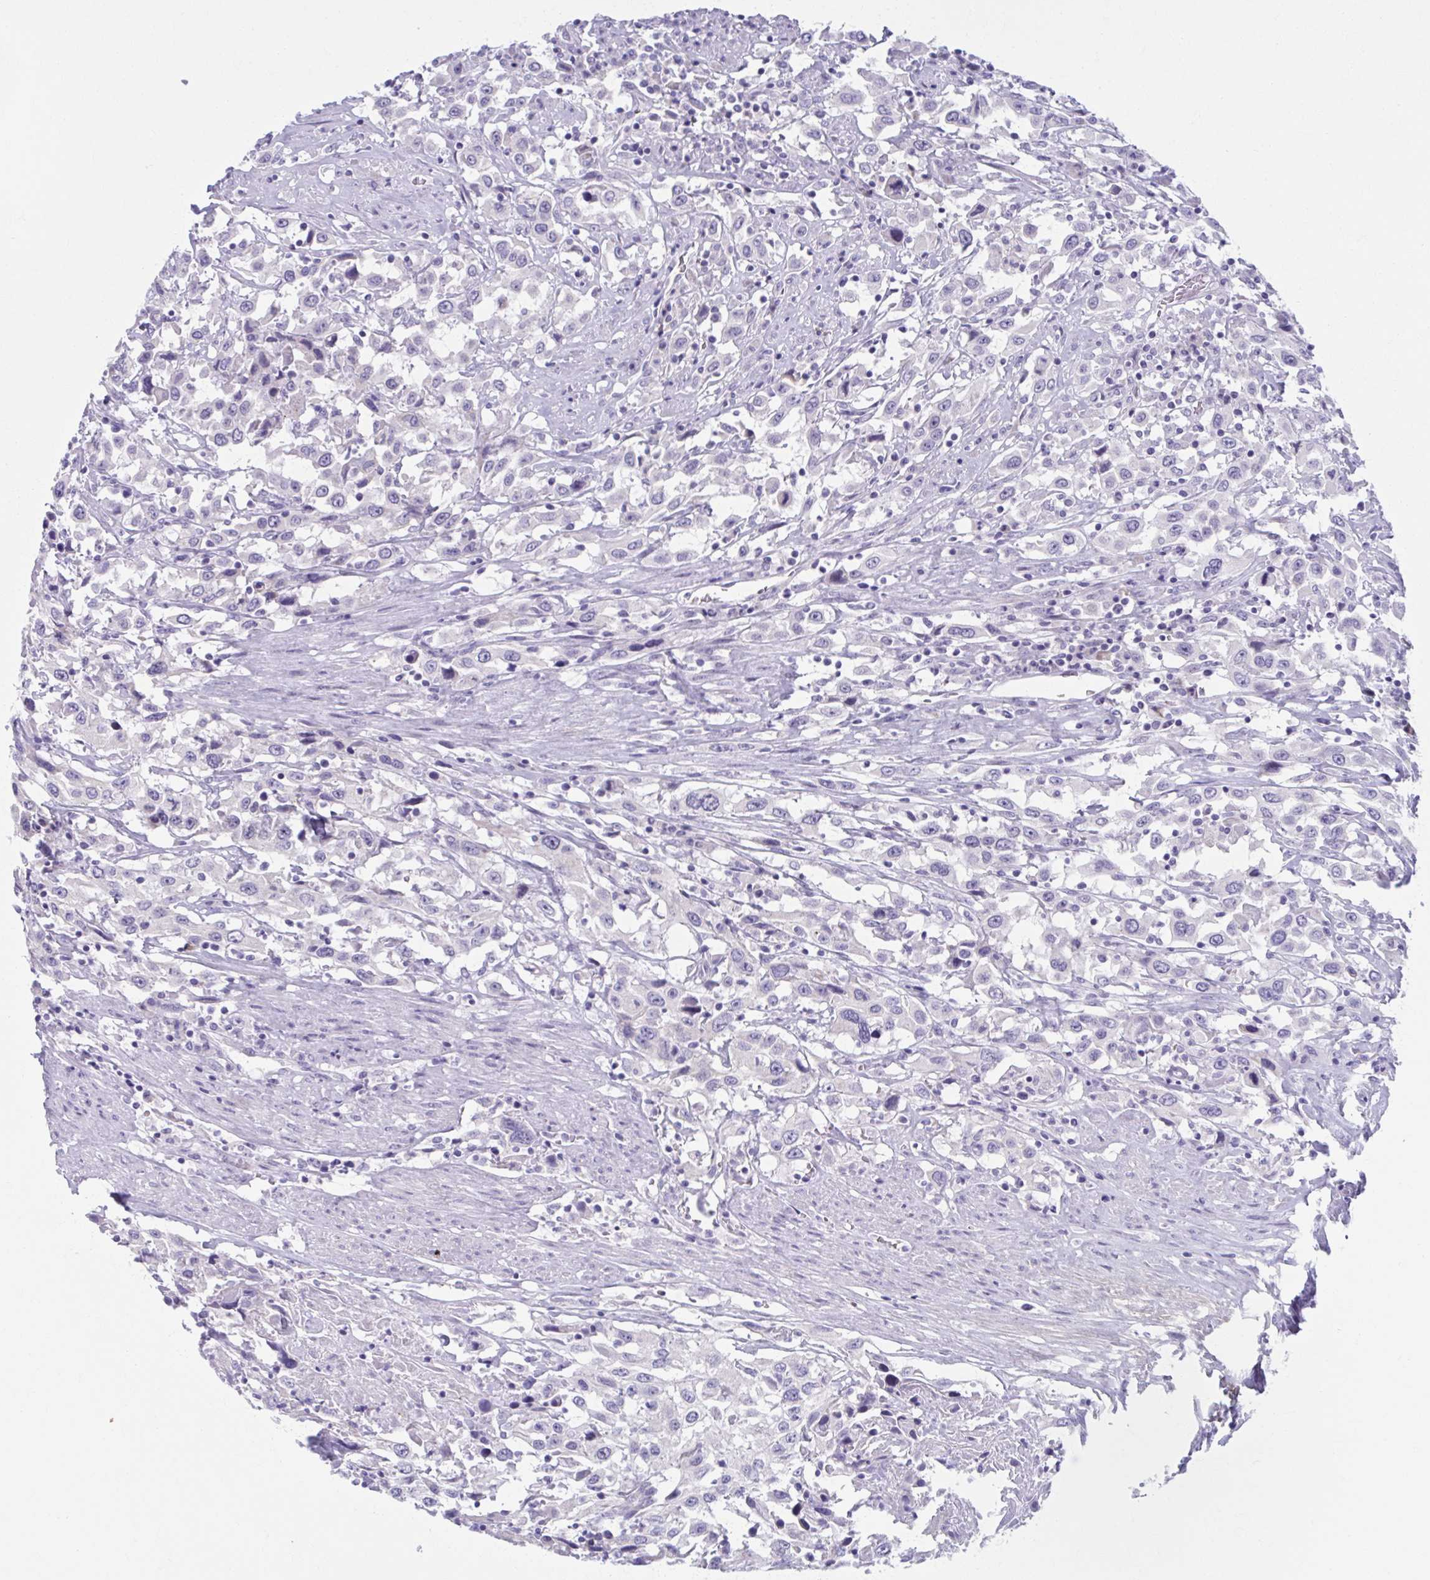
{"staining": {"intensity": "negative", "quantity": "none", "location": "none"}, "tissue": "urothelial cancer", "cell_type": "Tumor cells", "image_type": "cancer", "snomed": [{"axis": "morphology", "description": "Urothelial carcinoma, High grade"}, {"axis": "topography", "description": "Urinary bladder"}], "caption": "Urothelial cancer stained for a protein using IHC reveals no staining tumor cells.", "gene": "CCDC105", "patient": {"sex": "male", "age": 61}}